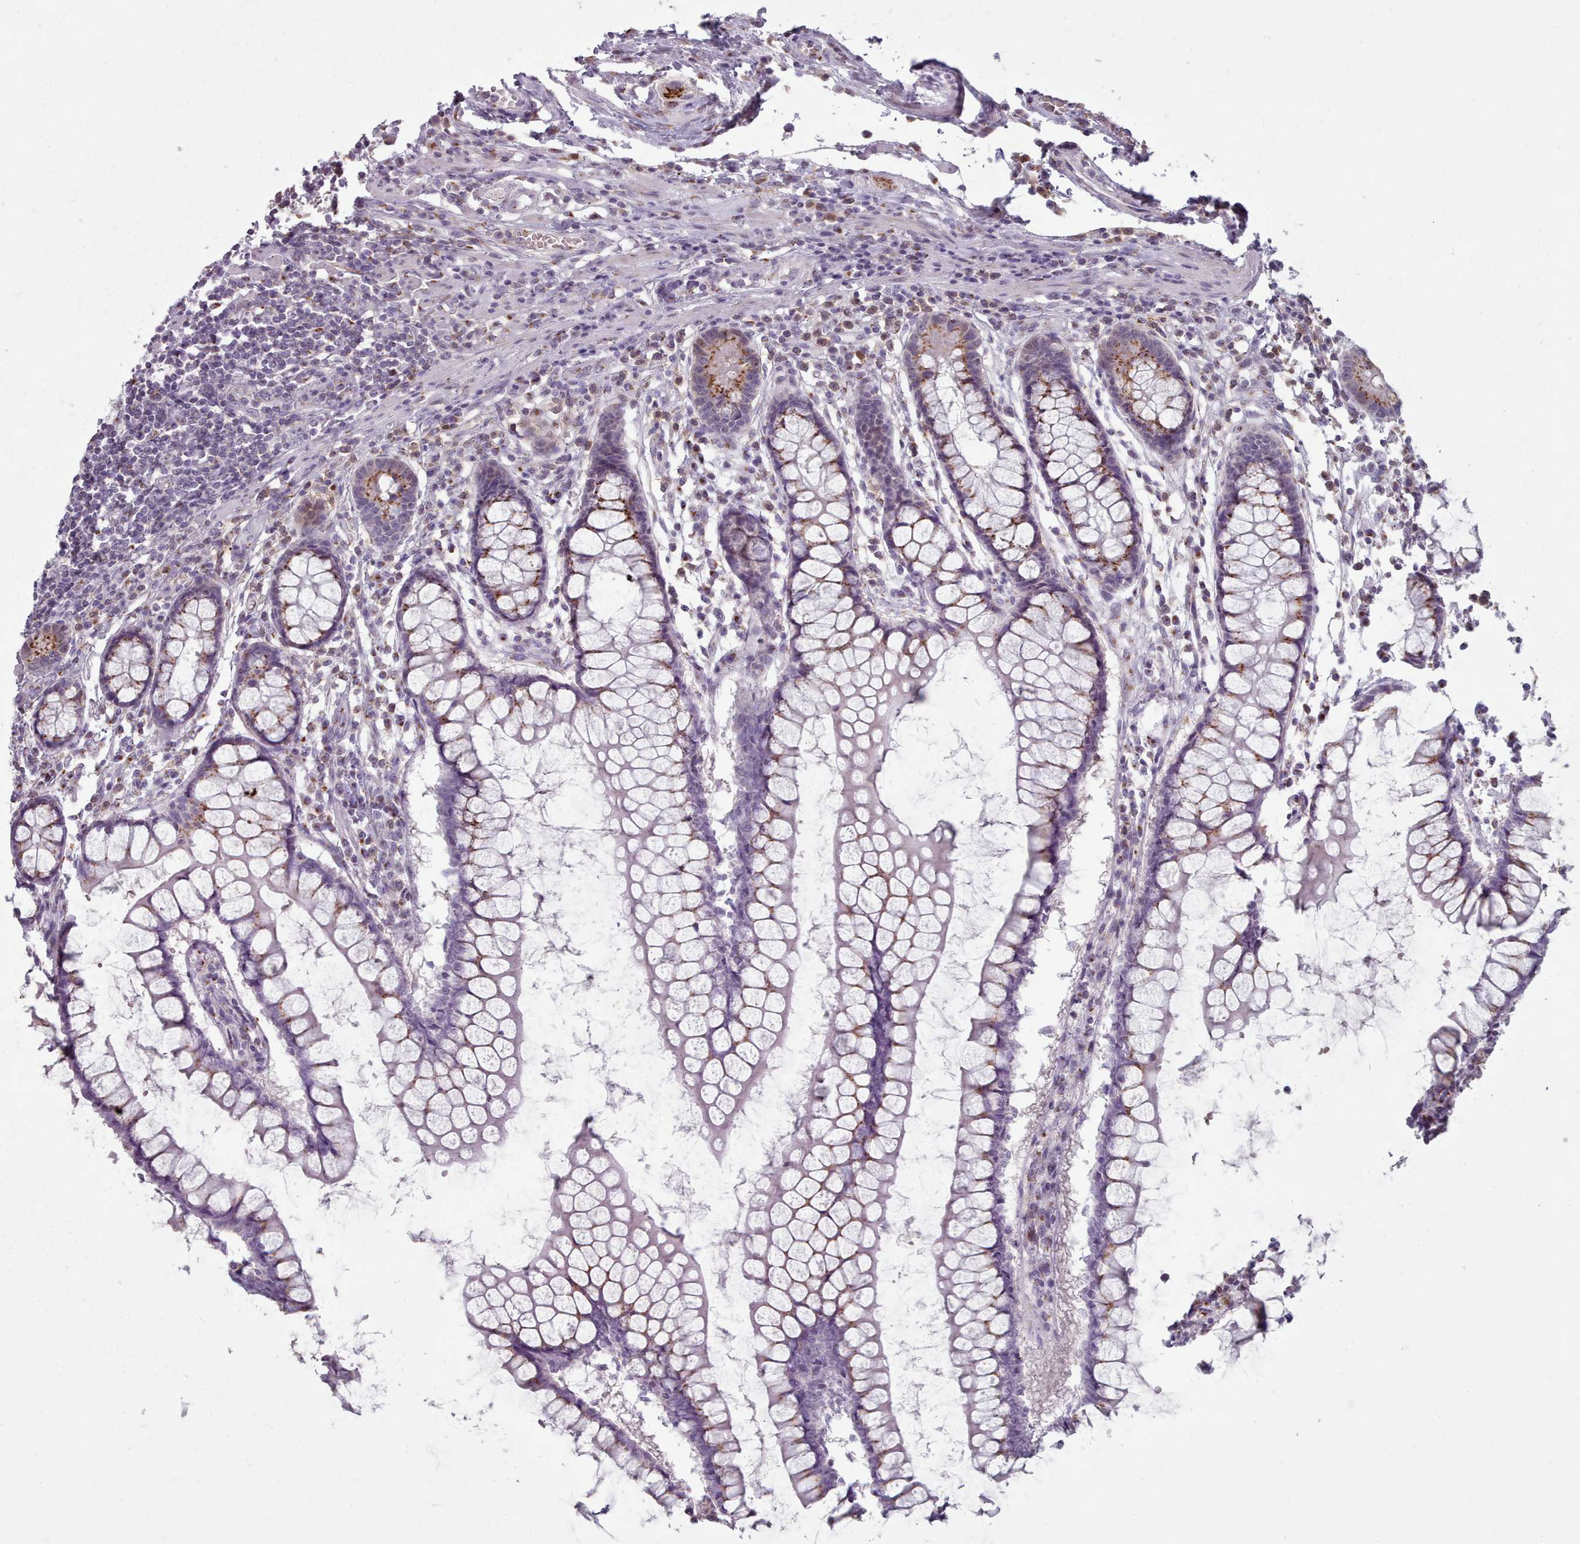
{"staining": {"intensity": "weak", "quantity": "25%-75%", "location": "cytoplasmic/membranous"}, "tissue": "colon", "cell_type": "Endothelial cells", "image_type": "normal", "snomed": [{"axis": "morphology", "description": "Normal tissue, NOS"}, {"axis": "morphology", "description": "Adenocarcinoma, NOS"}, {"axis": "topography", "description": "Colon"}], "caption": "Immunohistochemistry of unremarkable colon shows low levels of weak cytoplasmic/membranous positivity in about 25%-75% of endothelial cells.", "gene": "MAN1B1", "patient": {"sex": "female", "age": 55}}